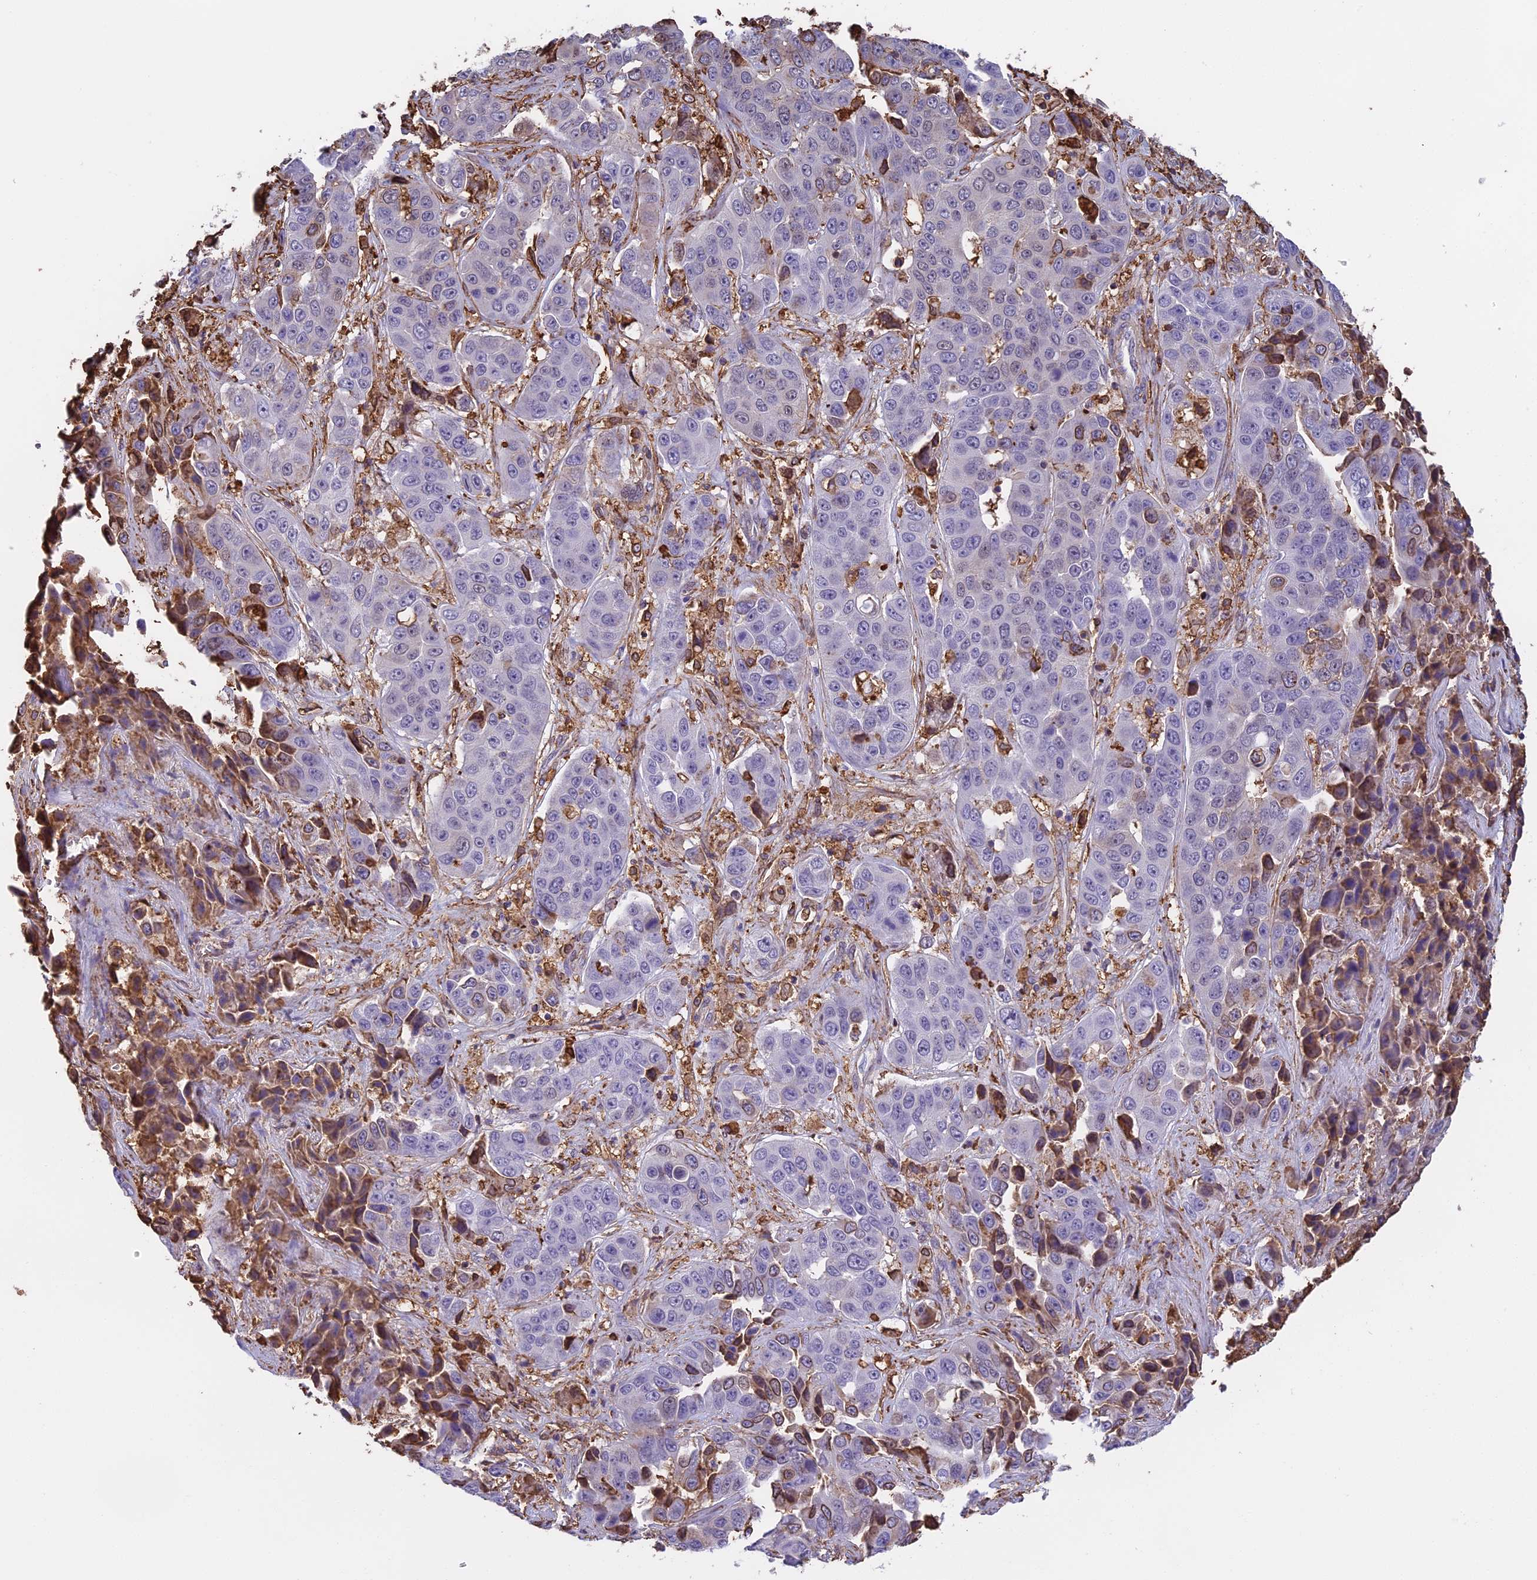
{"staining": {"intensity": "weak", "quantity": "<25%", "location": "cytoplasmic/membranous"}, "tissue": "liver cancer", "cell_type": "Tumor cells", "image_type": "cancer", "snomed": [{"axis": "morphology", "description": "Cholangiocarcinoma"}, {"axis": "topography", "description": "Liver"}], "caption": "The immunohistochemistry micrograph has no significant expression in tumor cells of cholangiocarcinoma (liver) tissue.", "gene": "TMEM255B", "patient": {"sex": "female", "age": 52}}